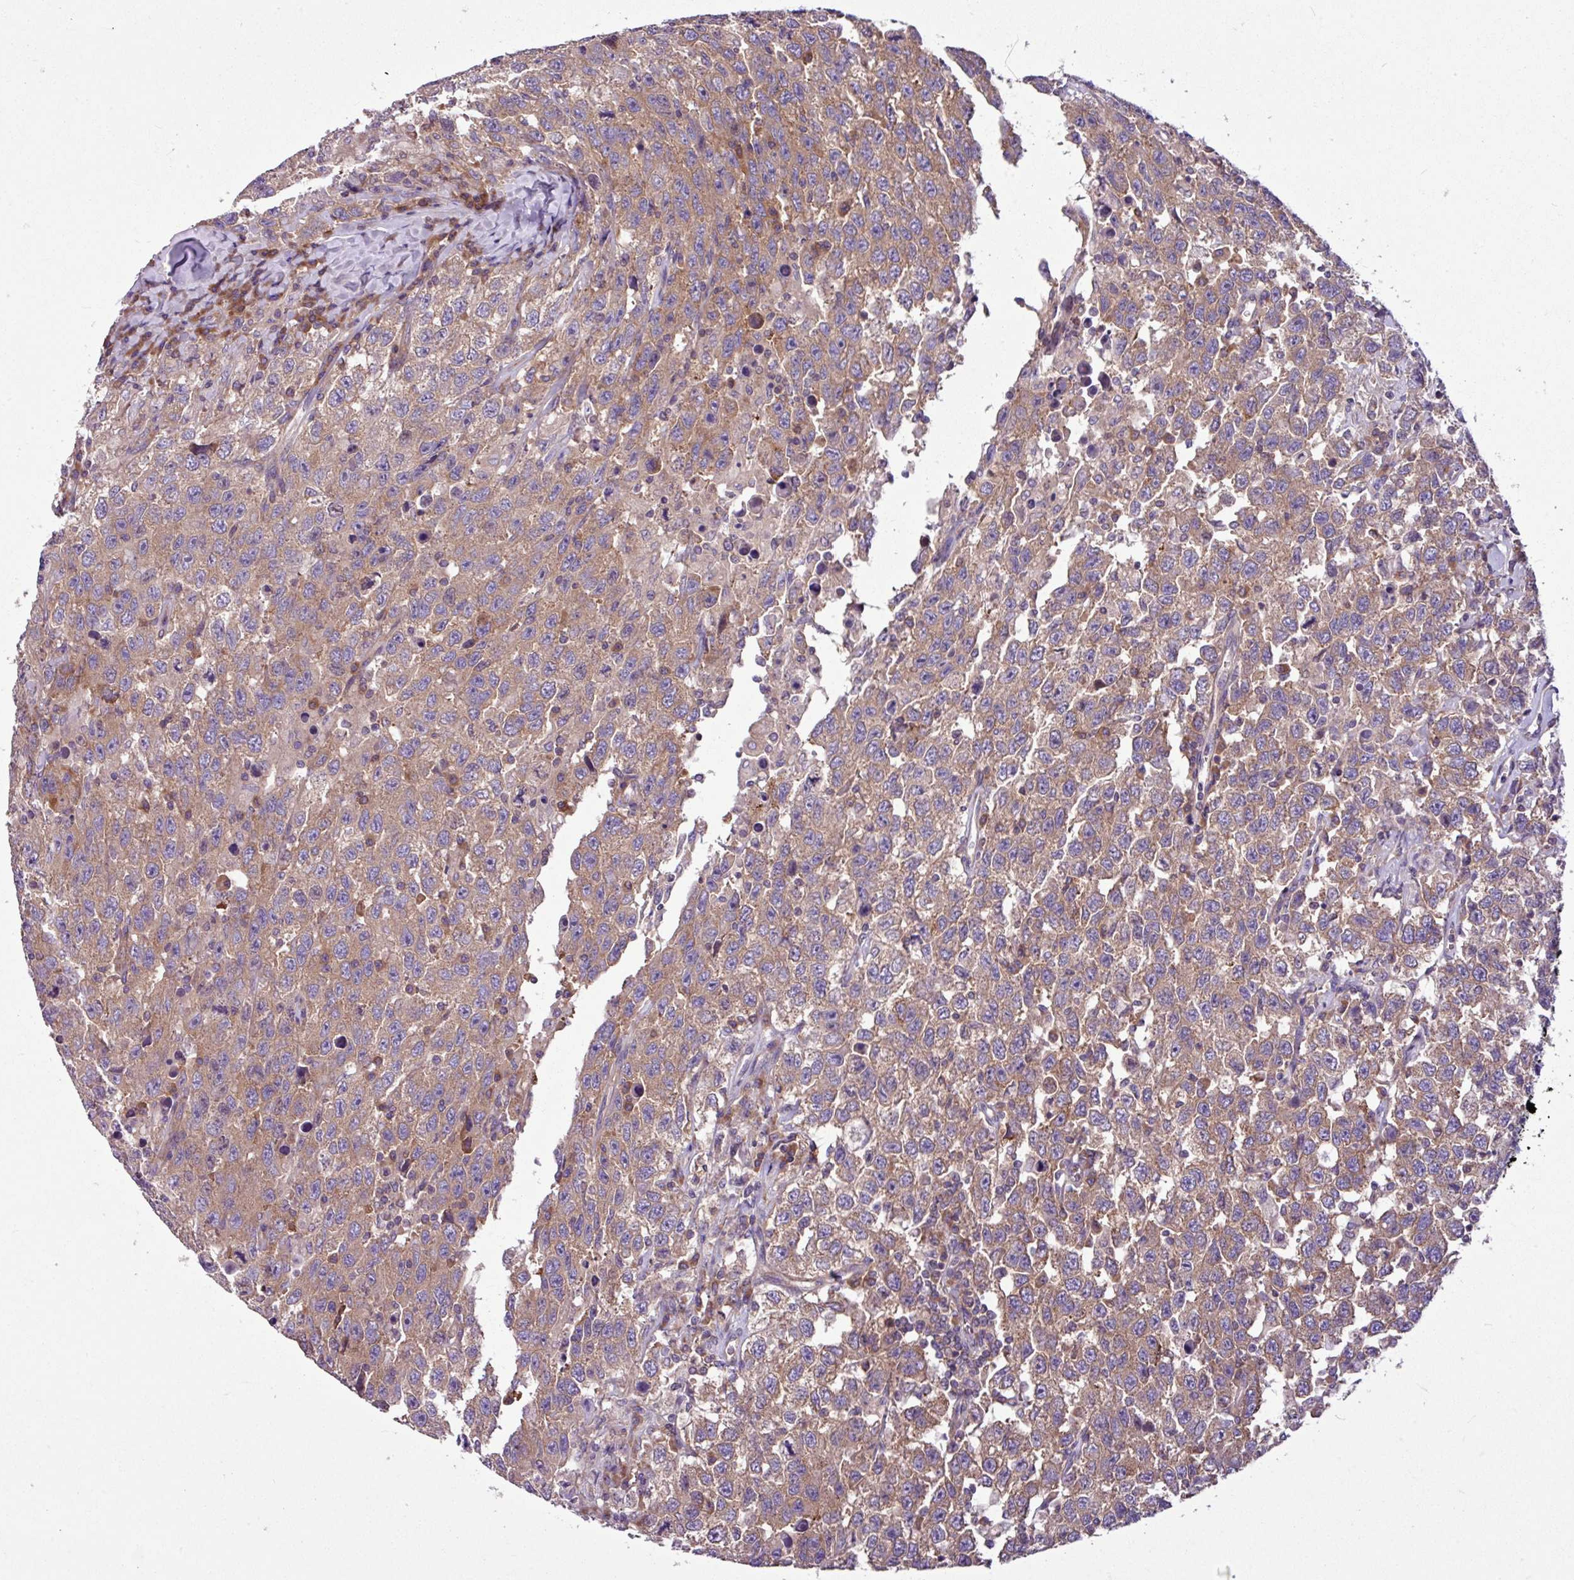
{"staining": {"intensity": "moderate", "quantity": ">75%", "location": "cytoplasmic/membranous"}, "tissue": "testis cancer", "cell_type": "Tumor cells", "image_type": "cancer", "snomed": [{"axis": "morphology", "description": "Seminoma, NOS"}, {"axis": "topography", "description": "Testis"}], "caption": "Testis seminoma tissue displays moderate cytoplasmic/membranous staining in about >75% of tumor cells, visualized by immunohistochemistry.", "gene": "MROH2A", "patient": {"sex": "male", "age": 65}}